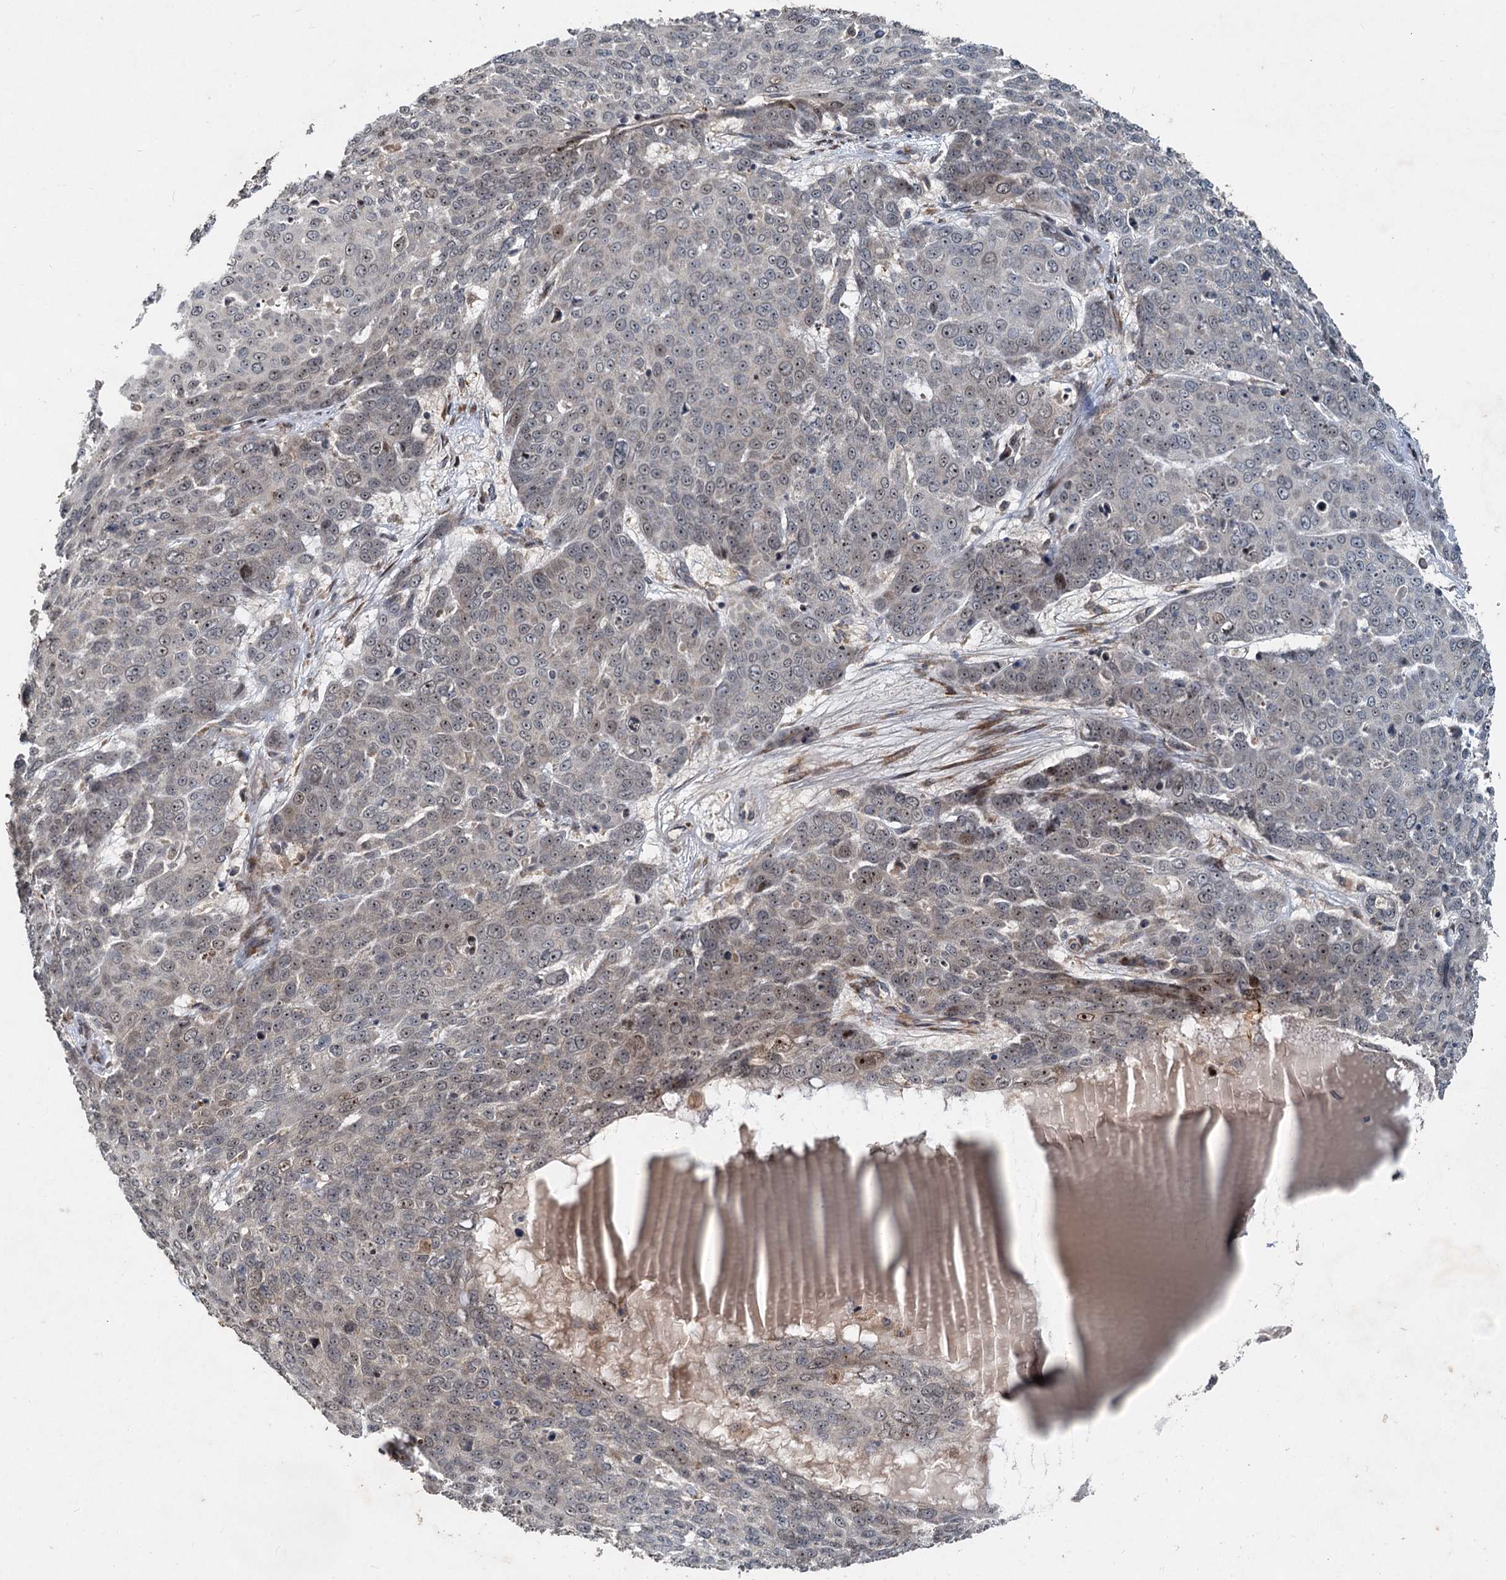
{"staining": {"intensity": "moderate", "quantity": "<25%", "location": "nuclear"}, "tissue": "skin cancer", "cell_type": "Tumor cells", "image_type": "cancer", "snomed": [{"axis": "morphology", "description": "Squamous cell carcinoma, NOS"}, {"axis": "topography", "description": "Skin"}], "caption": "DAB (3,3'-diaminobenzidine) immunohistochemical staining of skin cancer (squamous cell carcinoma) displays moderate nuclear protein staining in approximately <25% of tumor cells.", "gene": "CEP68", "patient": {"sex": "male", "age": 71}}